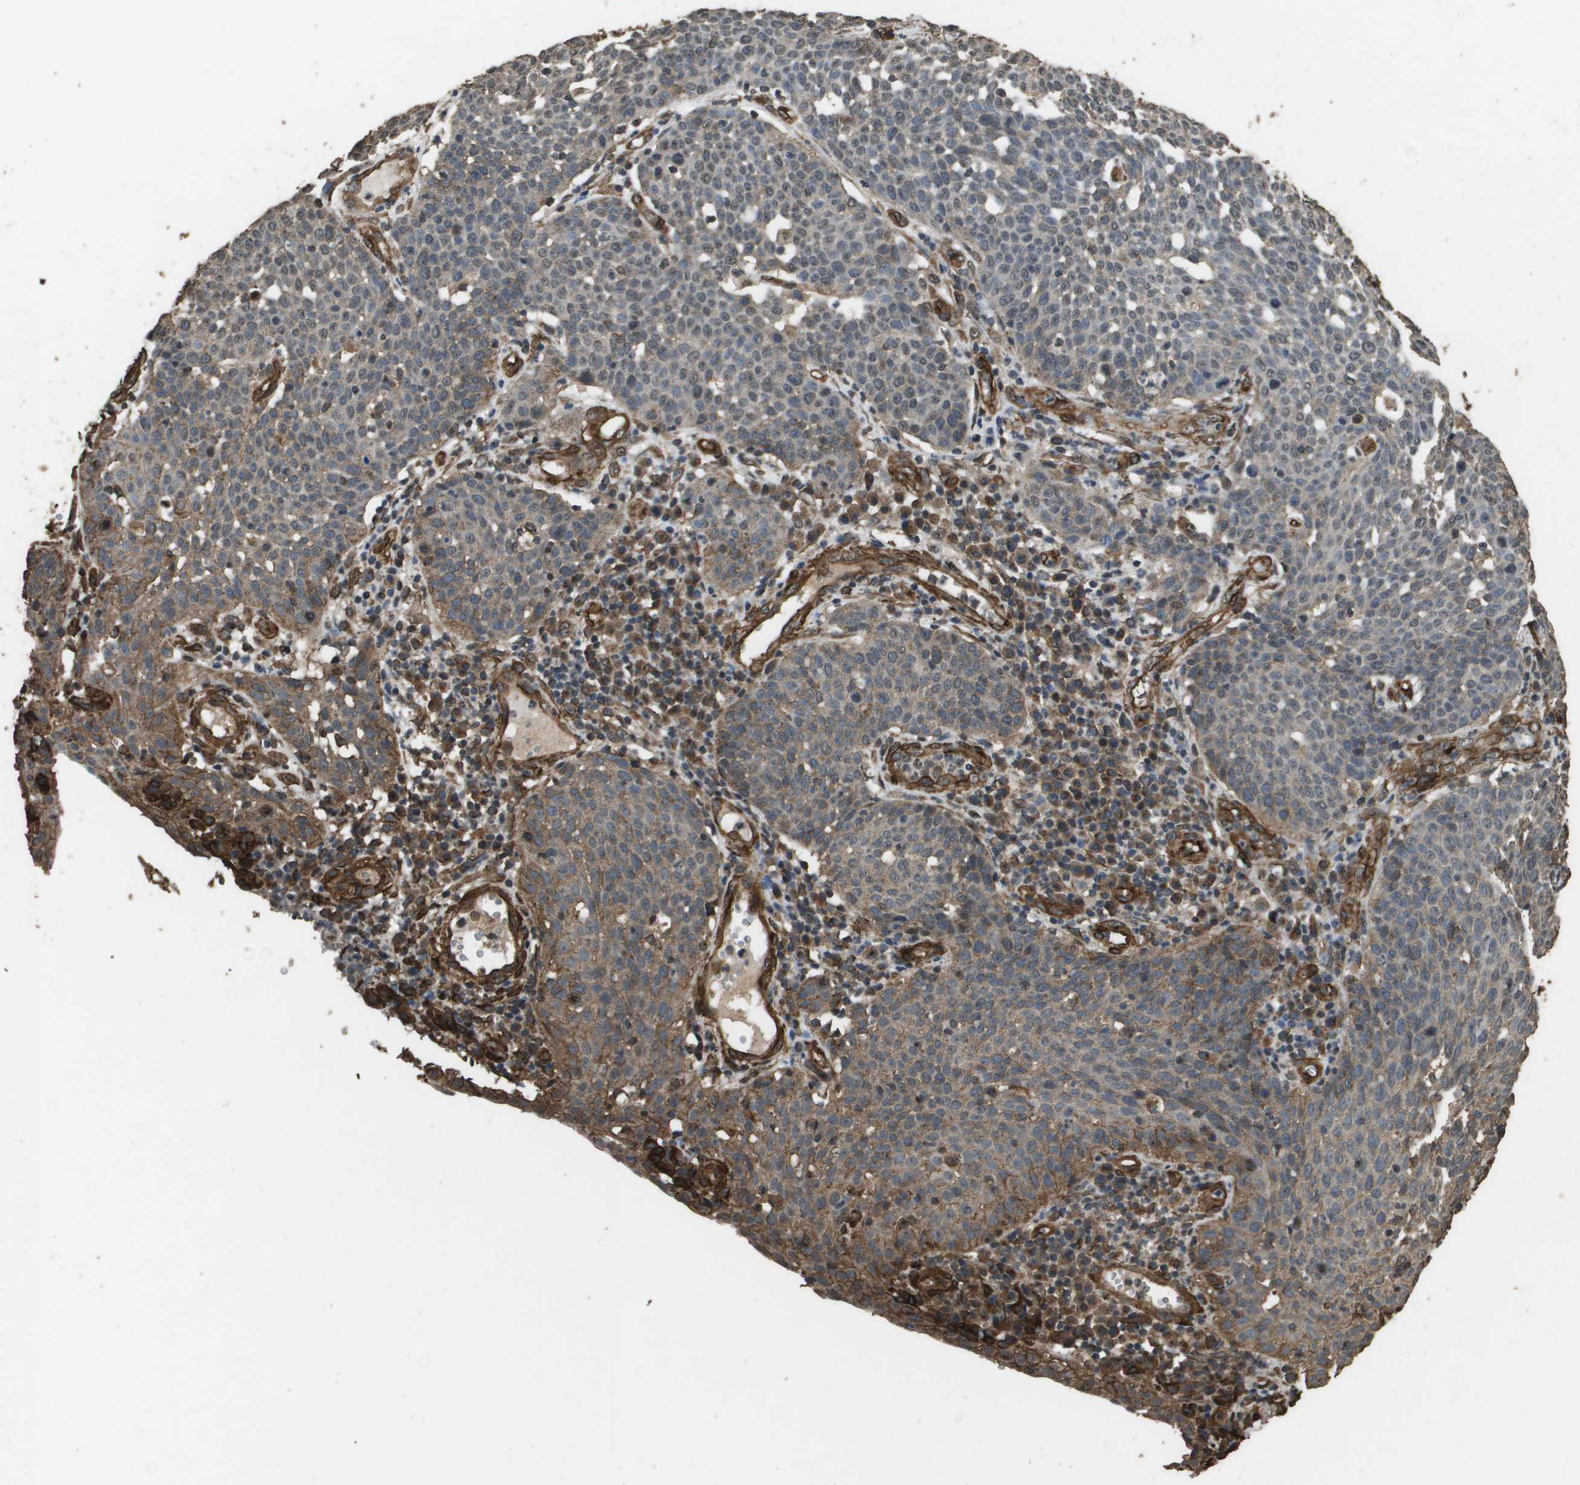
{"staining": {"intensity": "moderate", "quantity": ">75%", "location": "cytoplasmic/membranous,nuclear"}, "tissue": "cervical cancer", "cell_type": "Tumor cells", "image_type": "cancer", "snomed": [{"axis": "morphology", "description": "Squamous cell carcinoma, NOS"}, {"axis": "topography", "description": "Cervix"}], "caption": "Brown immunohistochemical staining in squamous cell carcinoma (cervical) exhibits moderate cytoplasmic/membranous and nuclear staining in approximately >75% of tumor cells.", "gene": "AAMP", "patient": {"sex": "female", "age": 34}}